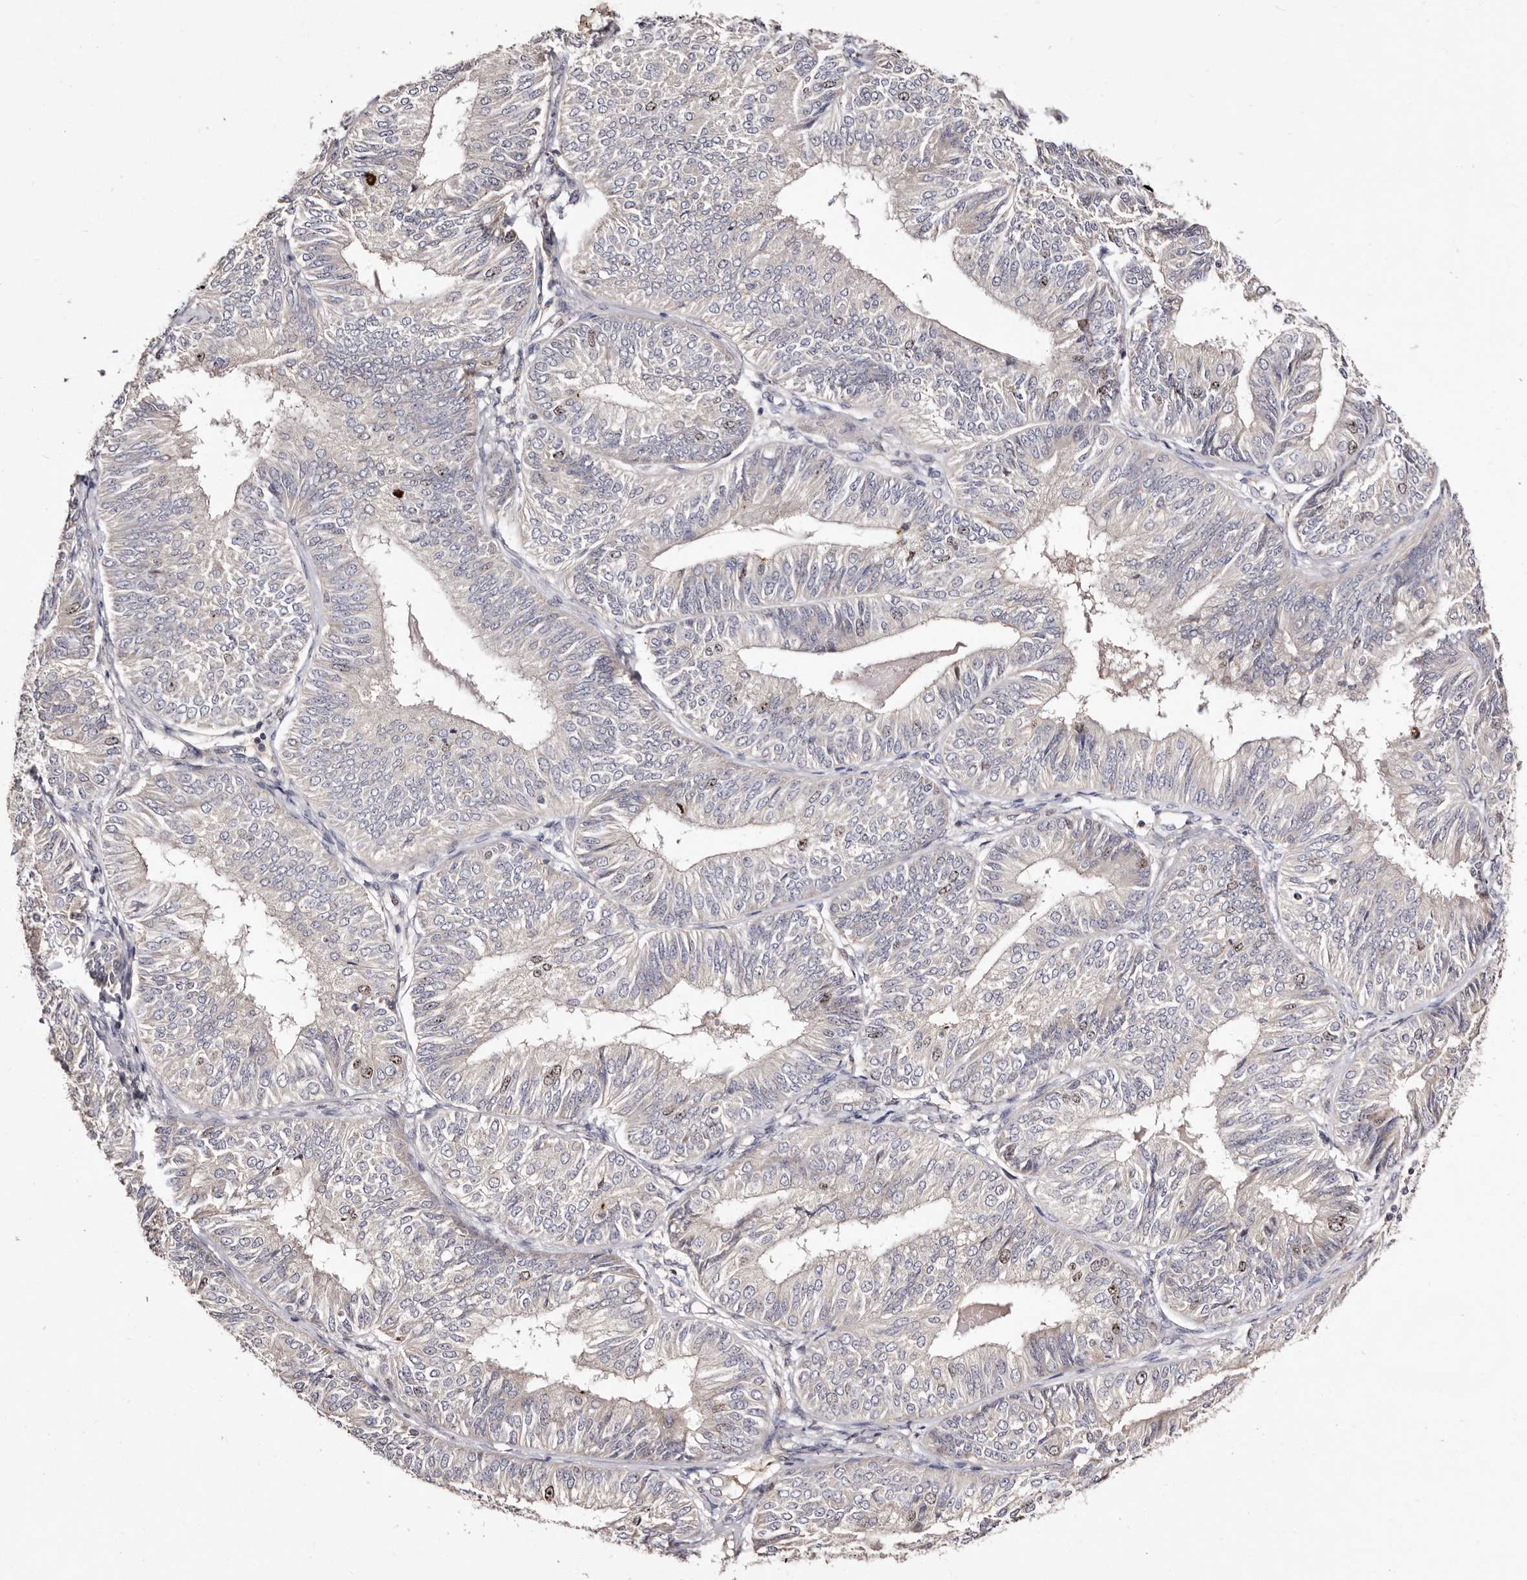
{"staining": {"intensity": "weak", "quantity": "<25%", "location": "nuclear"}, "tissue": "endometrial cancer", "cell_type": "Tumor cells", "image_type": "cancer", "snomed": [{"axis": "morphology", "description": "Adenocarcinoma, NOS"}, {"axis": "topography", "description": "Endometrium"}], "caption": "Tumor cells show no significant protein positivity in endometrial adenocarcinoma.", "gene": "CDCA8", "patient": {"sex": "female", "age": 58}}